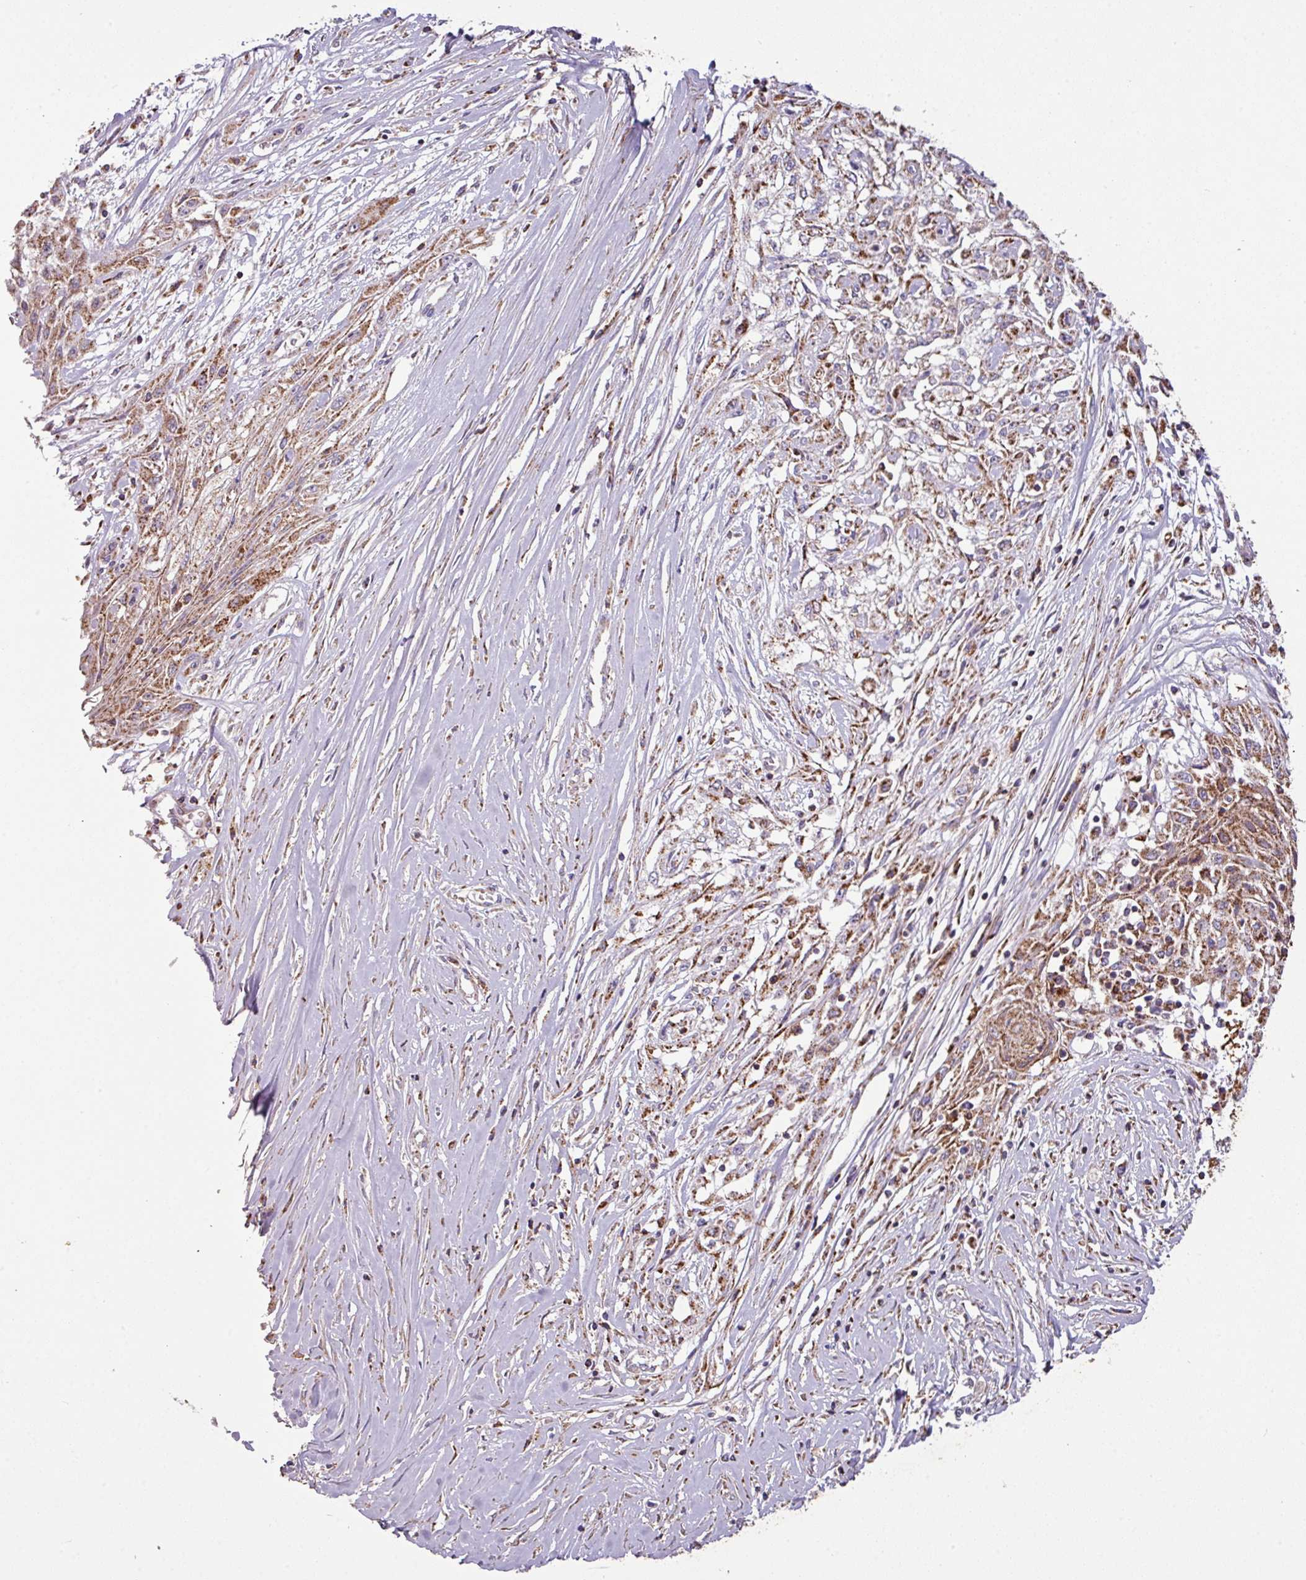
{"staining": {"intensity": "moderate", "quantity": ">75%", "location": "cytoplasmic/membranous"}, "tissue": "skin cancer", "cell_type": "Tumor cells", "image_type": "cancer", "snomed": [{"axis": "morphology", "description": "Squamous cell carcinoma, NOS"}, {"axis": "morphology", "description": "Squamous cell carcinoma, metastatic, NOS"}, {"axis": "topography", "description": "Skin"}, {"axis": "topography", "description": "Lymph node"}], "caption": "Immunohistochemistry (DAB (3,3'-diaminobenzidine)) staining of metastatic squamous cell carcinoma (skin) reveals moderate cytoplasmic/membranous protein staining in about >75% of tumor cells.", "gene": "SQOR", "patient": {"sex": "male", "age": 75}}